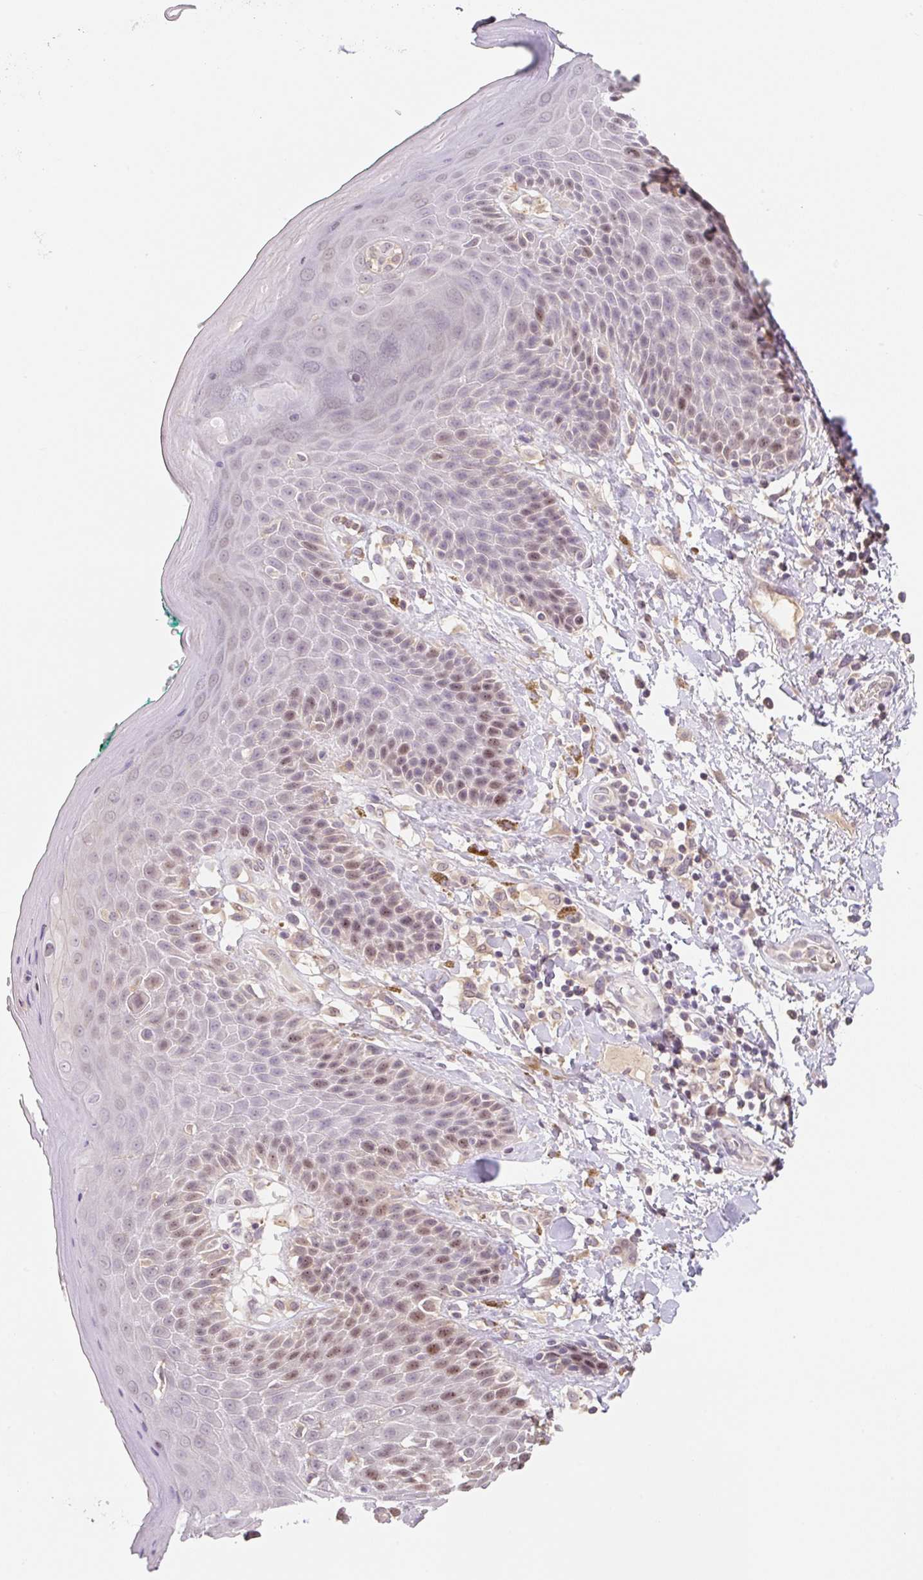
{"staining": {"intensity": "moderate", "quantity": "25%-75%", "location": "nuclear"}, "tissue": "skin", "cell_type": "Epidermal cells", "image_type": "normal", "snomed": [{"axis": "morphology", "description": "Normal tissue, NOS"}, {"axis": "topography", "description": "Peripheral nerve tissue"}], "caption": "Skin stained with IHC displays moderate nuclear positivity in approximately 25%-75% of epidermal cells.", "gene": "MIA2", "patient": {"sex": "male", "age": 51}}